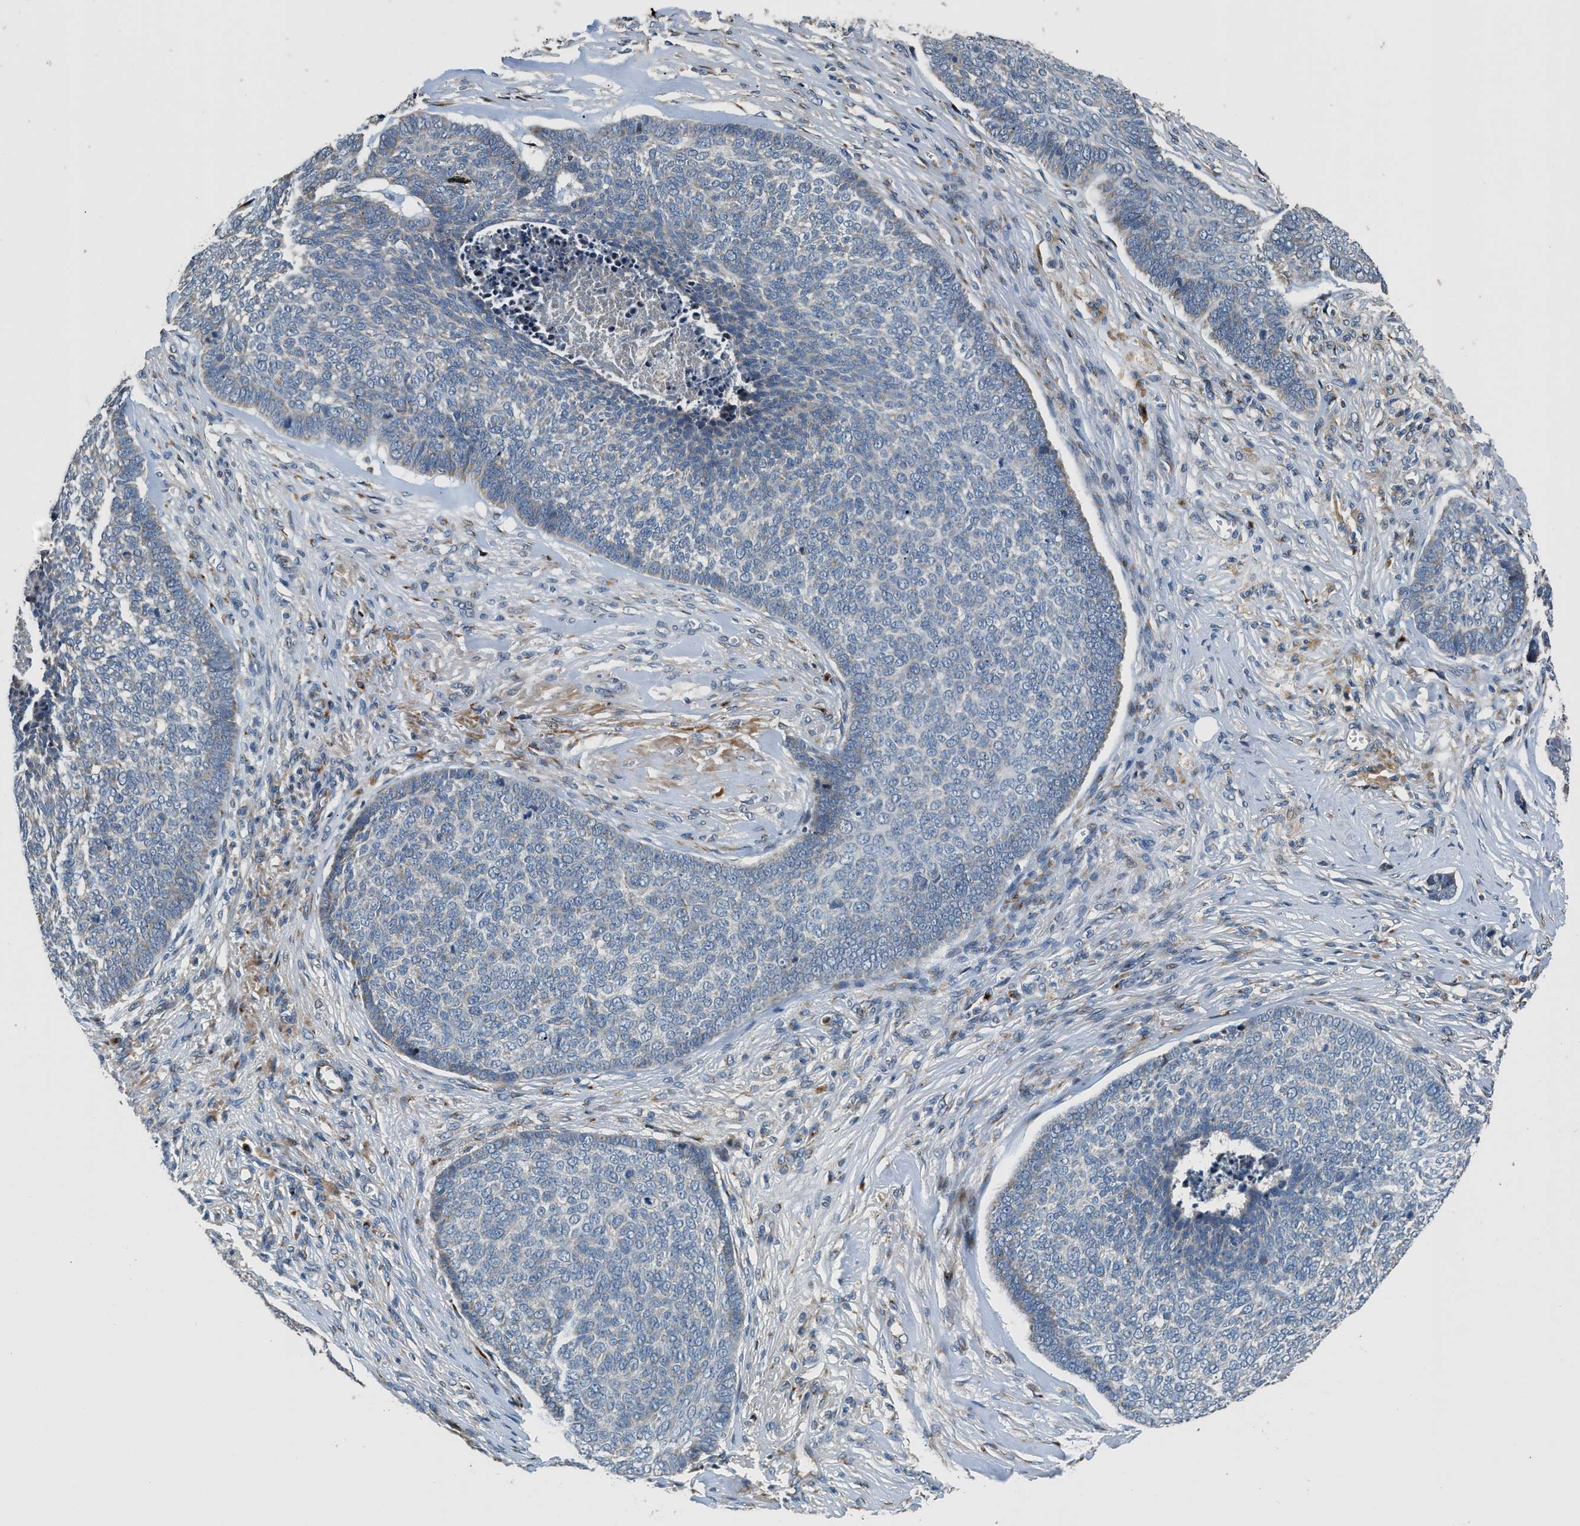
{"staining": {"intensity": "negative", "quantity": "none", "location": "none"}, "tissue": "skin cancer", "cell_type": "Tumor cells", "image_type": "cancer", "snomed": [{"axis": "morphology", "description": "Basal cell carcinoma"}, {"axis": "topography", "description": "Skin"}], "caption": "DAB immunohistochemical staining of human skin cancer exhibits no significant staining in tumor cells. The staining is performed using DAB brown chromogen with nuclei counter-stained in using hematoxylin.", "gene": "FUT8", "patient": {"sex": "male", "age": 84}}